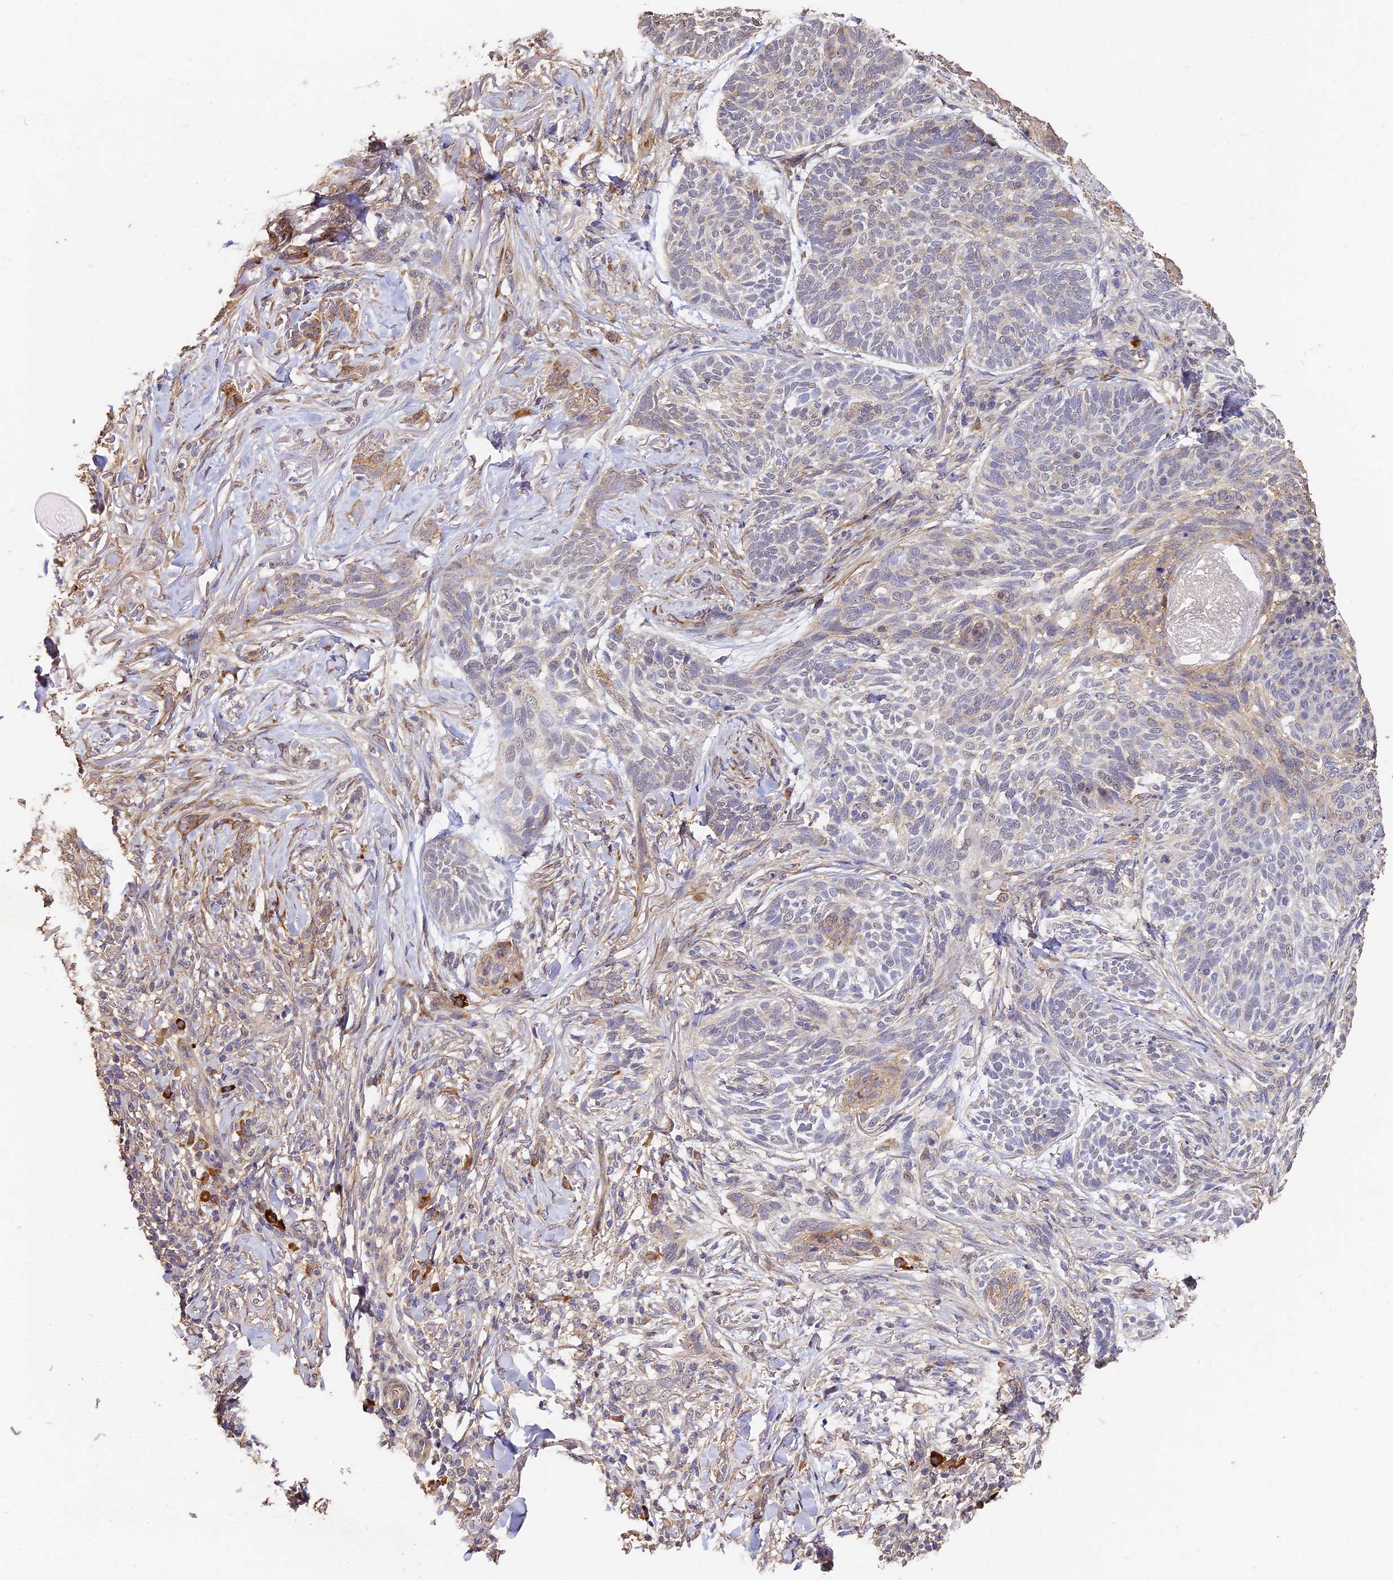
{"staining": {"intensity": "negative", "quantity": "none", "location": "none"}, "tissue": "skin cancer", "cell_type": "Tumor cells", "image_type": "cancer", "snomed": [{"axis": "morphology", "description": "Normal tissue, NOS"}, {"axis": "morphology", "description": "Basal cell carcinoma"}, {"axis": "topography", "description": "Skin"}], "caption": "The immunohistochemistry photomicrograph has no significant staining in tumor cells of skin cancer tissue.", "gene": "SLC11A1", "patient": {"sex": "male", "age": 66}}